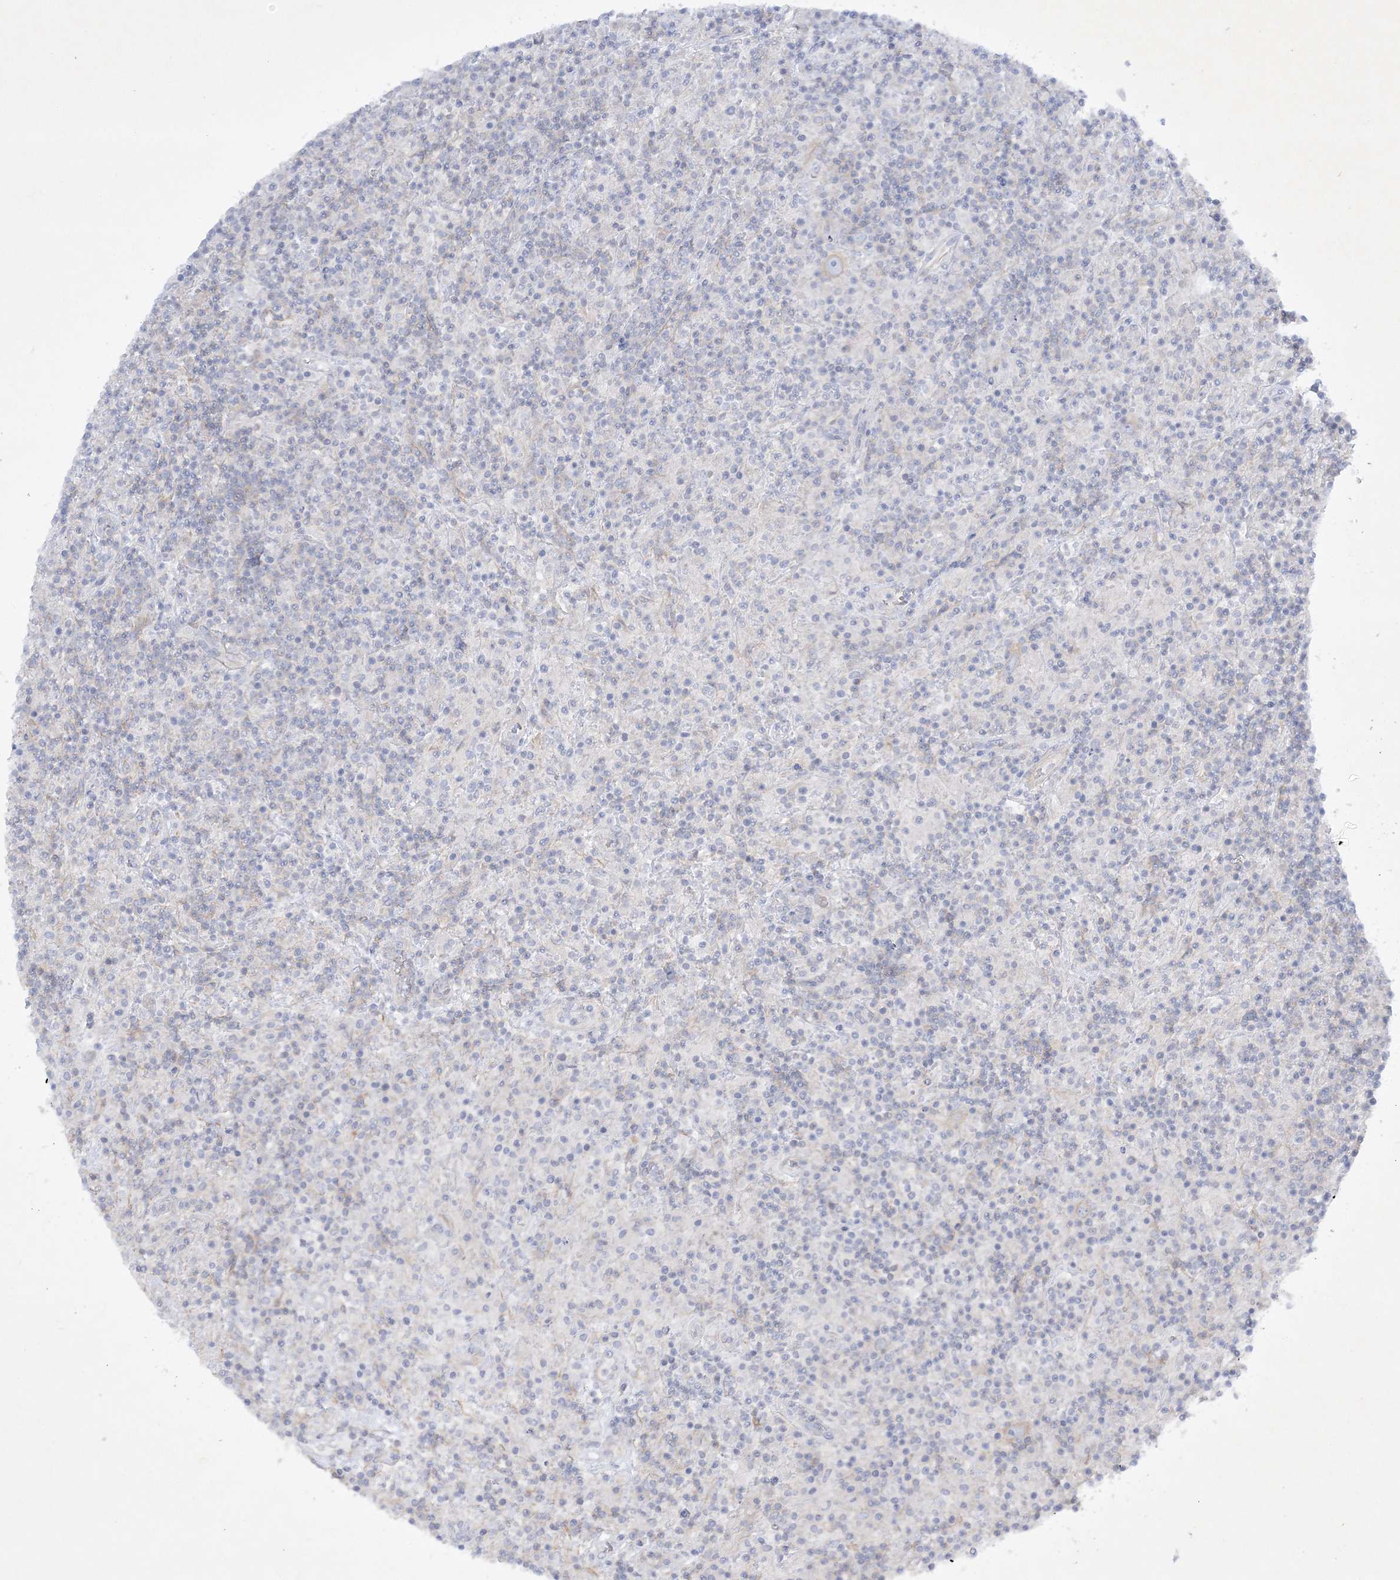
{"staining": {"intensity": "negative", "quantity": "none", "location": "none"}, "tissue": "lymphoma", "cell_type": "Tumor cells", "image_type": "cancer", "snomed": [{"axis": "morphology", "description": "Hodgkin's disease, NOS"}, {"axis": "topography", "description": "Lymph node"}], "caption": "Tumor cells are negative for brown protein staining in Hodgkin's disease. (Brightfield microscopy of DAB (3,3'-diaminobenzidine) IHC at high magnification).", "gene": "FARSB", "patient": {"sex": "male", "age": 70}}